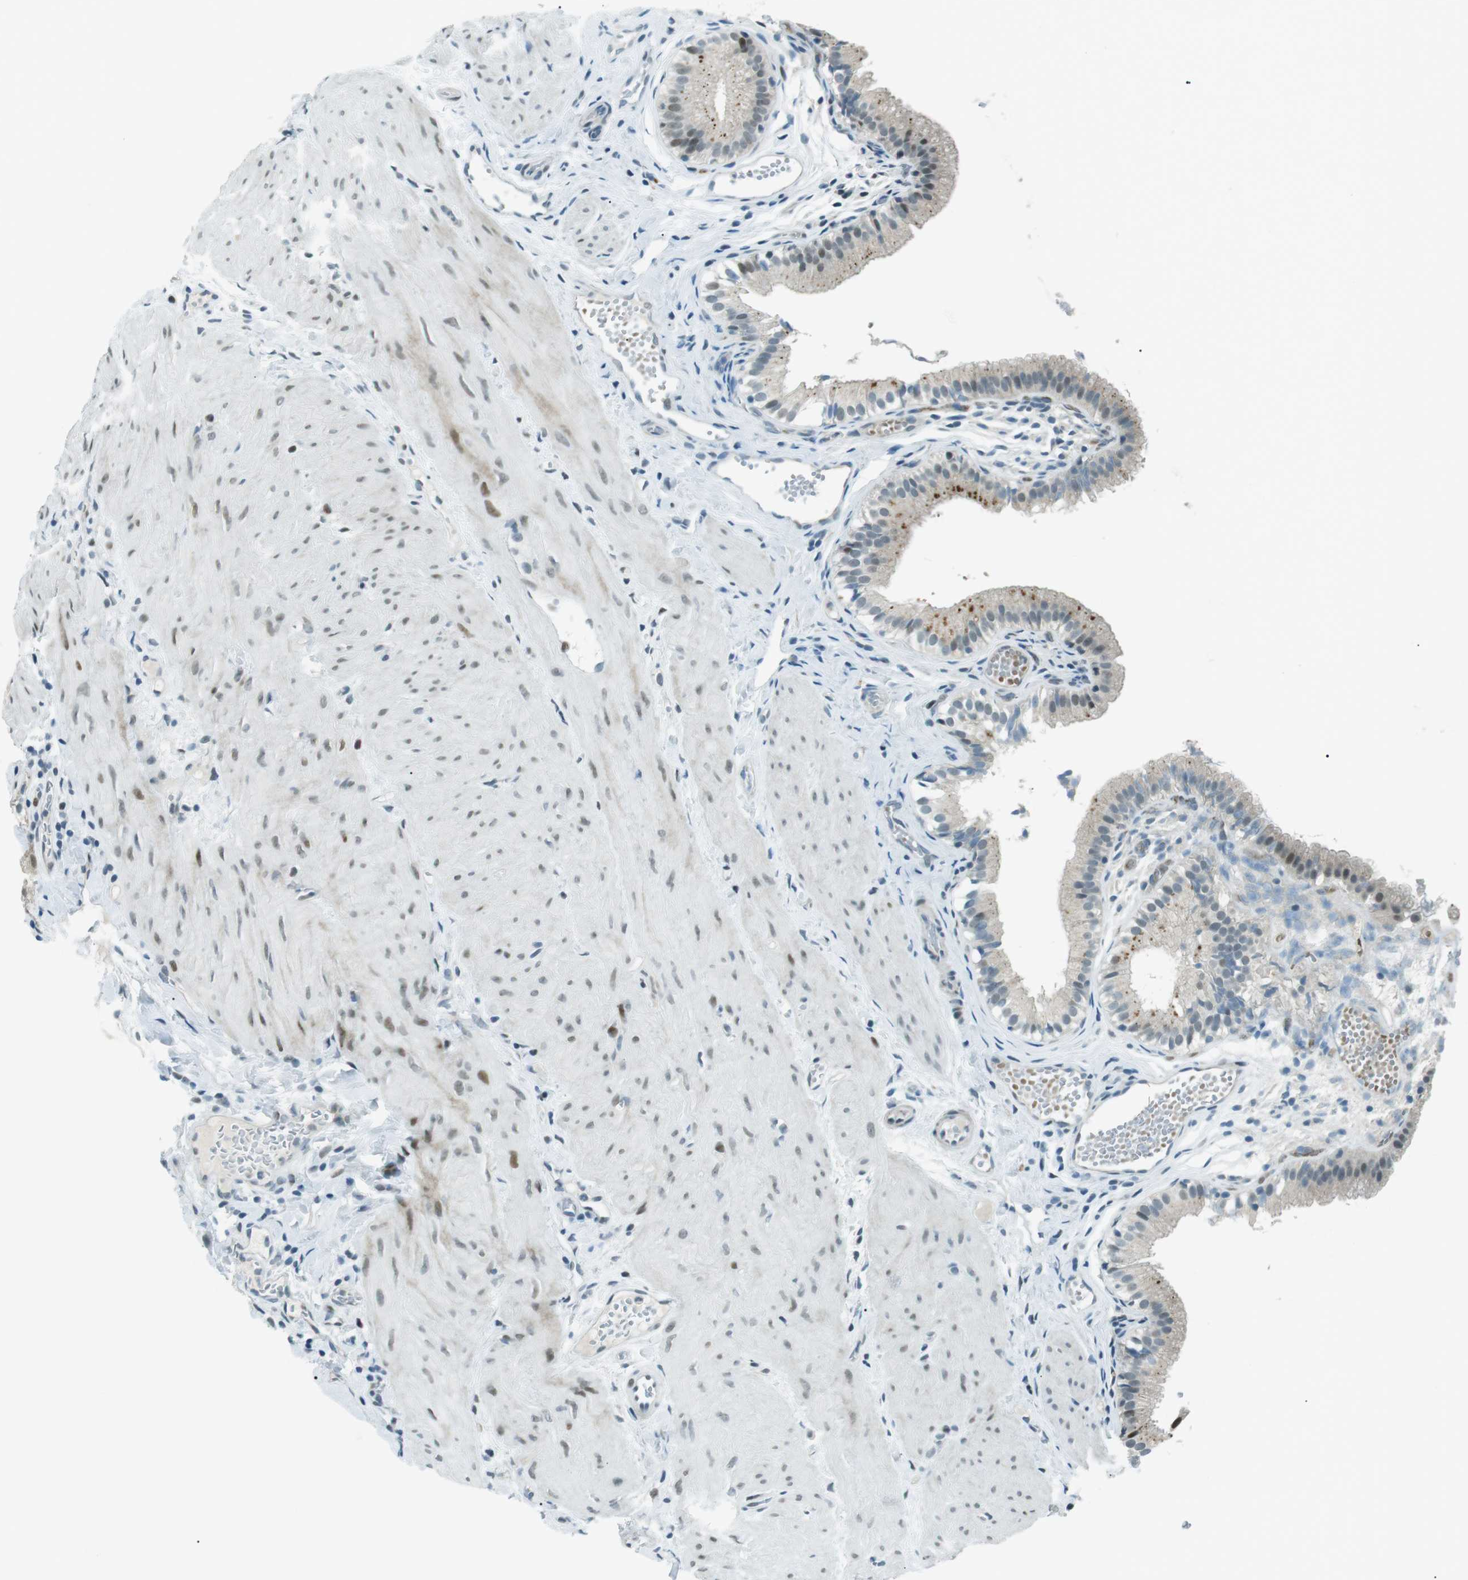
{"staining": {"intensity": "strong", "quantity": "25%-75%", "location": "cytoplasmic/membranous,nuclear"}, "tissue": "gallbladder", "cell_type": "Glandular cells", "image_type": "normal", "snomed": [{"axis": "morphology", "description": "Normal tissue, NOS"}, {"axis": "topography", "description": "Gallbladder"}], "caption": "This is an image of immunohistochemistry staining of normal gallbladder, which shows strong positivity in the cytoplasmic/membranous,nuclear of glandular cells.", "gene": "PJA1", "patient": {"sex": "female", "age": 26}}